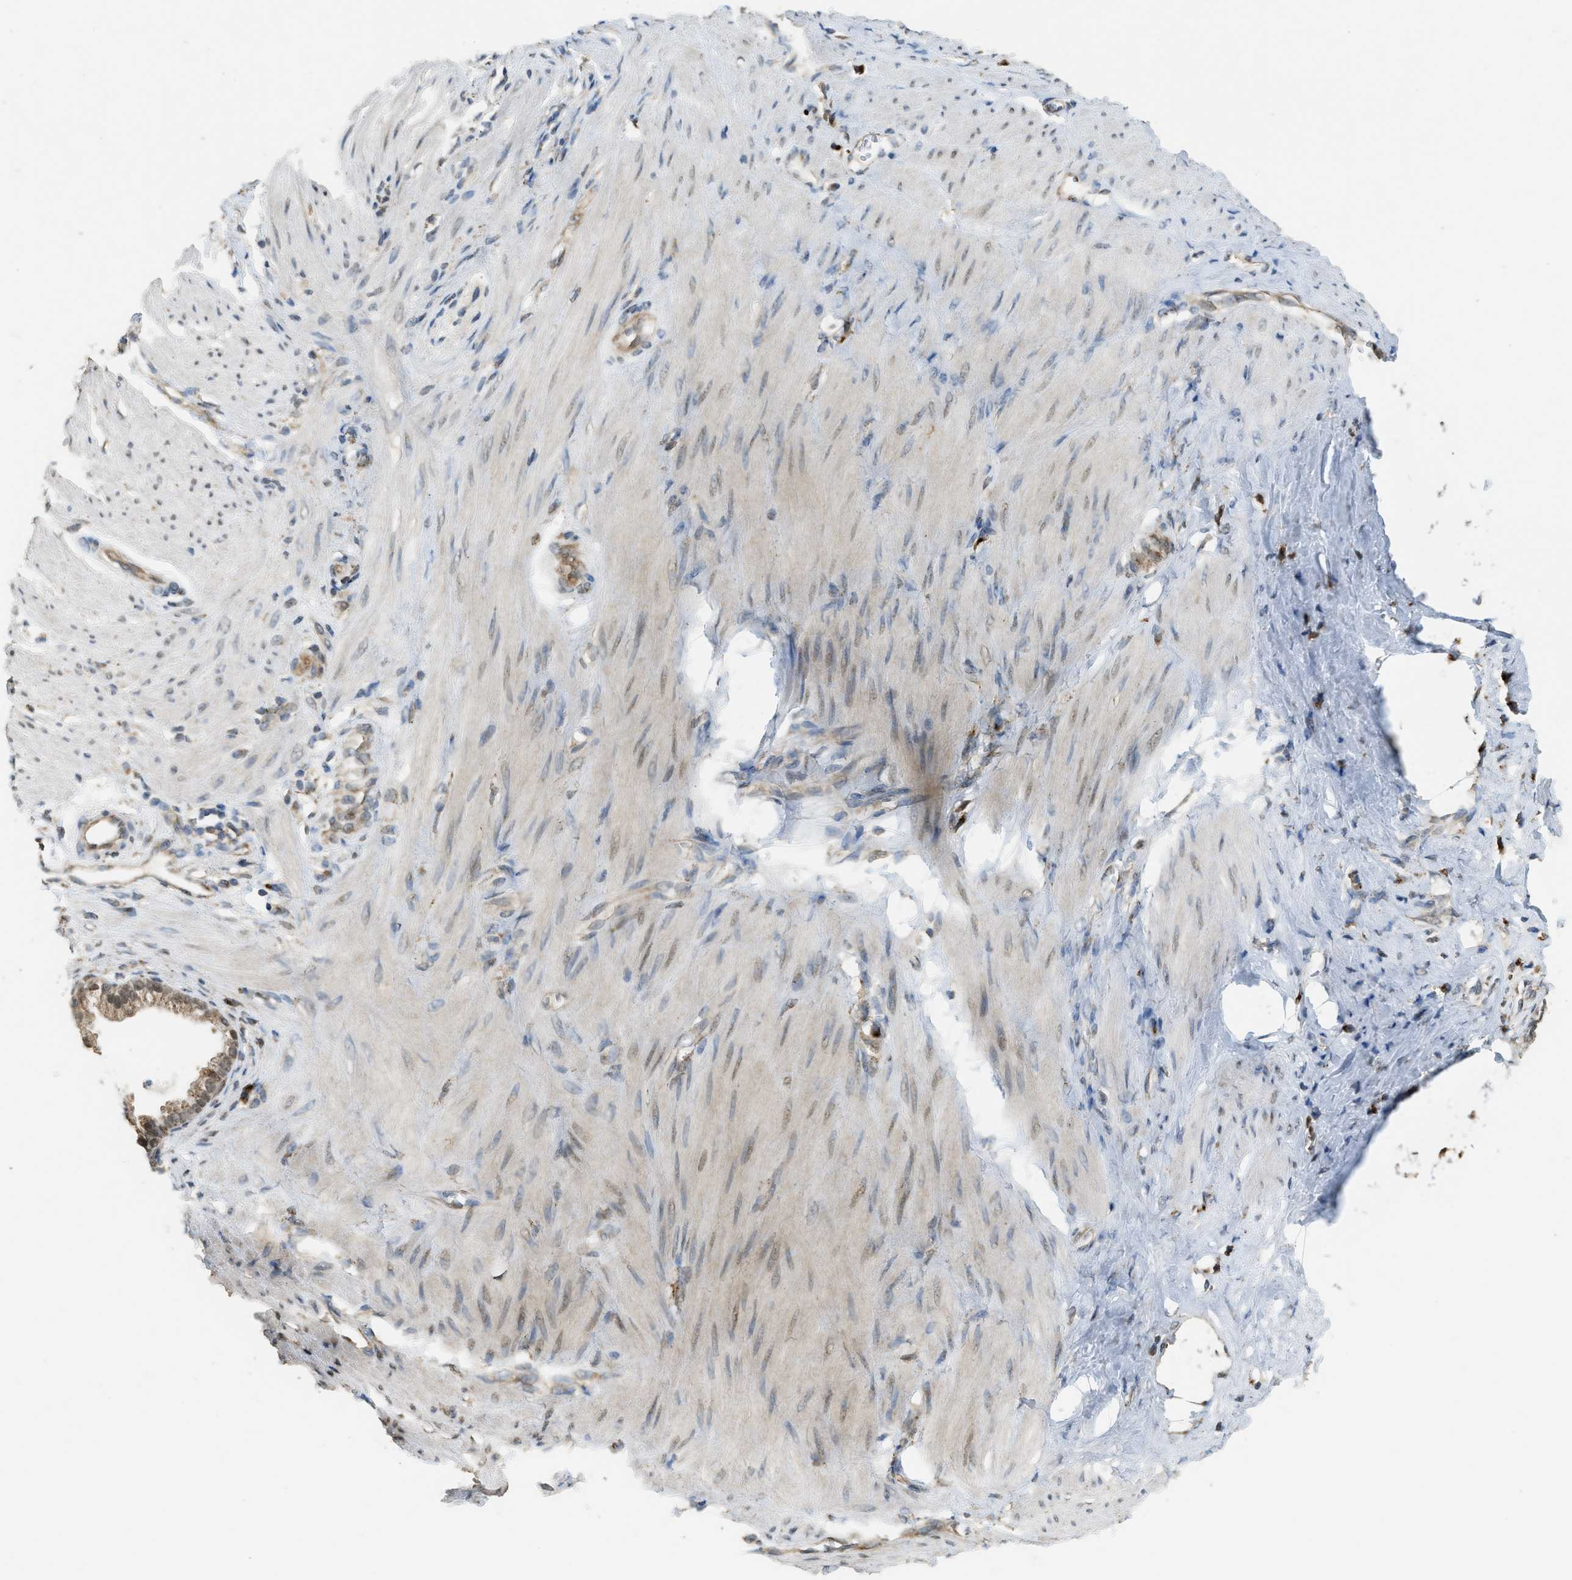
{"staining": {"intensity": "moderate", "quantity": ">75%", "location": "cytoplasmic/membranous"}, "tissue": "pancreatic cancer", "cell_type": "Tumor cells", "image_type": "cancer", "snomed": [{"axis": "morphology", "description": "Adenocarcinoma, NOS"}, {"axis": "topography", "description": "Pancreas"}], "caption": "A histopathology image of adenocarcinoma (pancreatic) stained for a protein reveals moderate cytoplasmic/membranous brown staining in tumor cells.", "gene": "IPO7", "patient": {"sex": "male", "age": 69}}